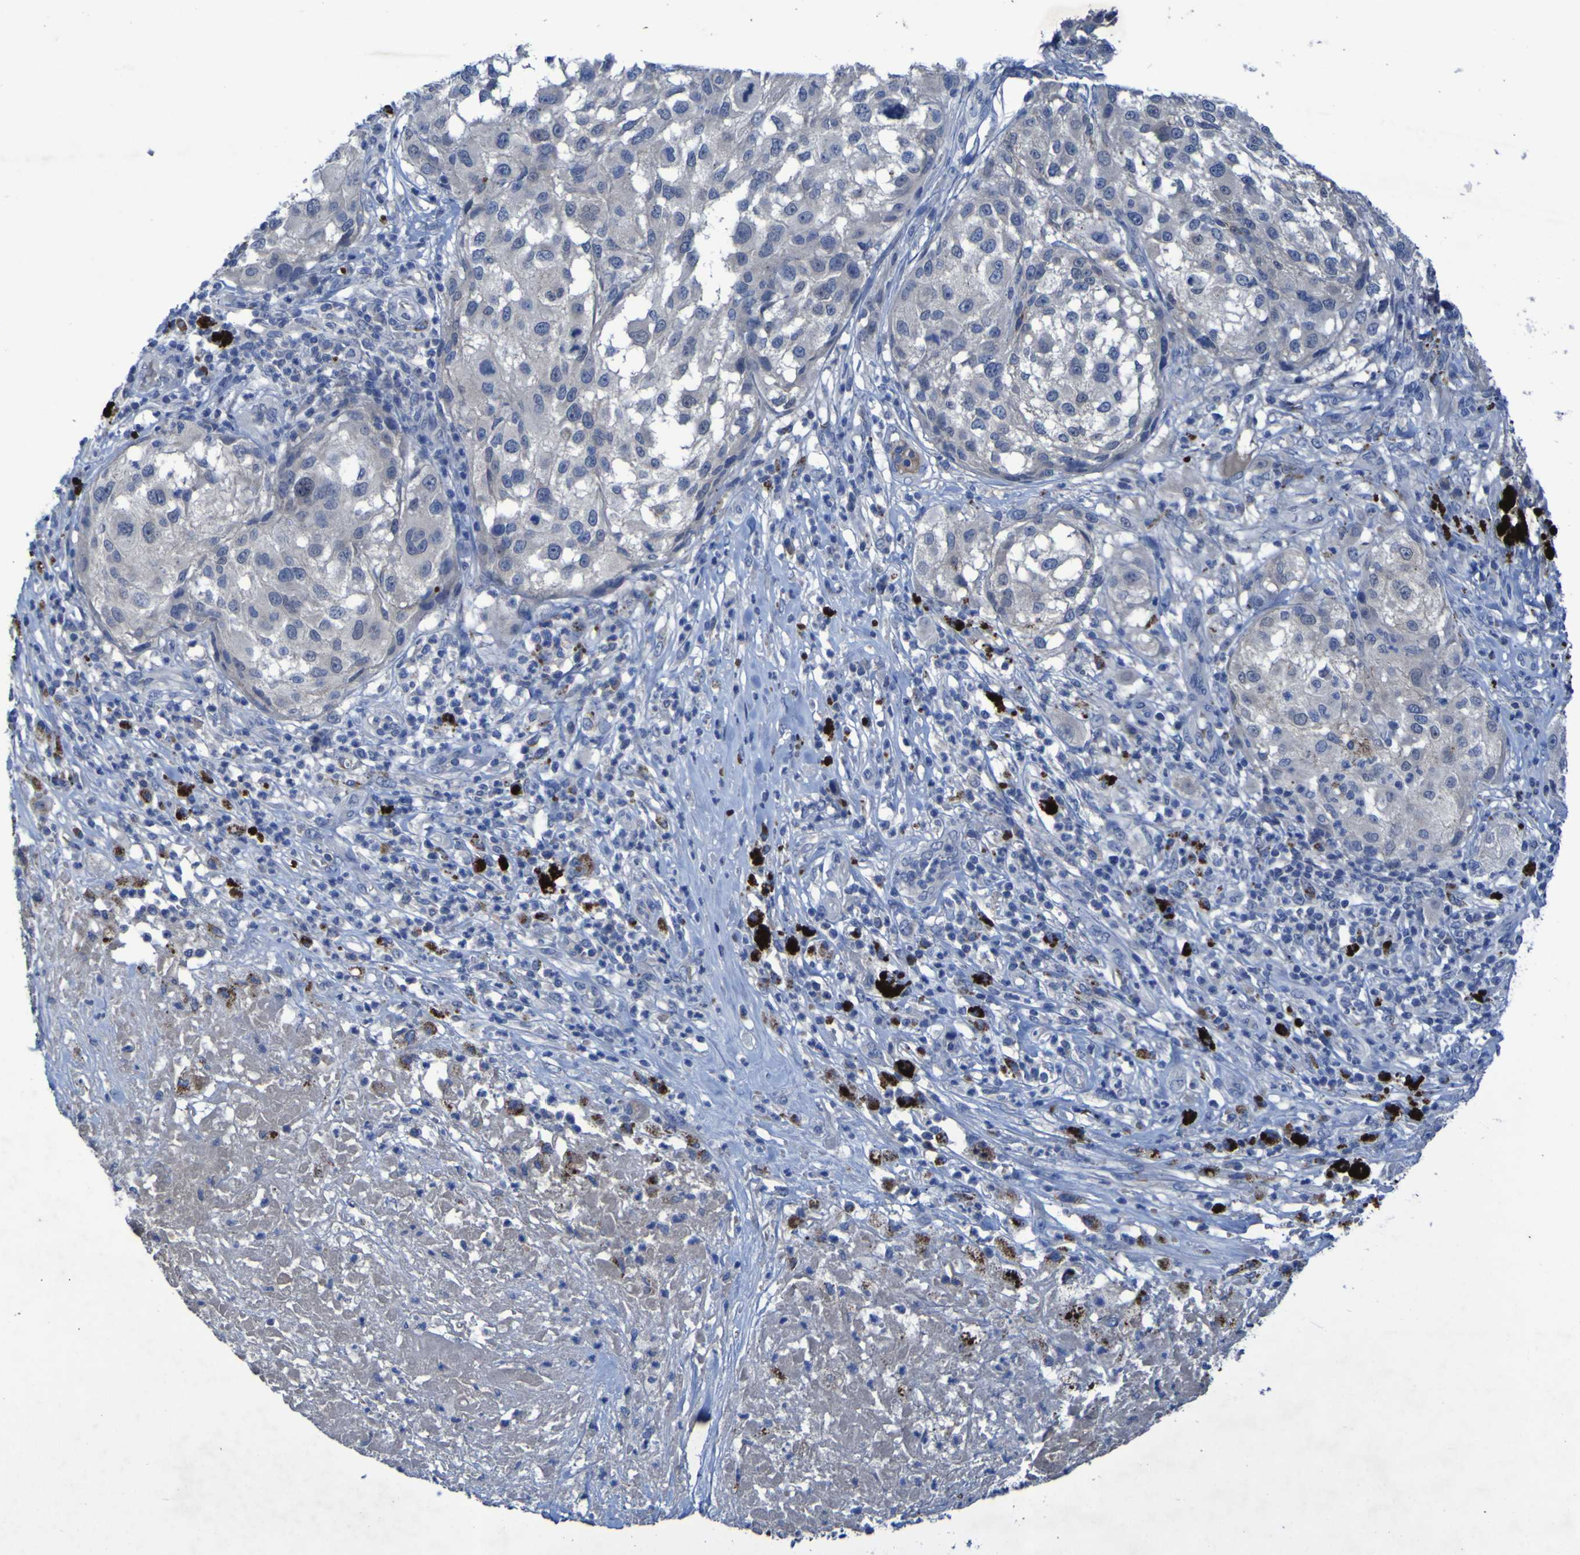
{"staining": {"intensity": "negative", "quantity": "none", "location": "none"}, "tissue": "melanoma", "cell_type": "Tumor cells", "image_type": "cancer", "snomed": [{"axis": "morphology", "description": "Necrosis, NOS"}, {"axis": "morphology", "description": "Malignant melanoma, NOS"}, {"axis": "topography", "description": "Skin"}], "caption": "A micrograph of human malignant melanoma is negative for staining in tumor cells. (DAB immunohistochemistry, high magnification).", "gene": "SGK2", "patient": {"sex": "female", "age": 87}}